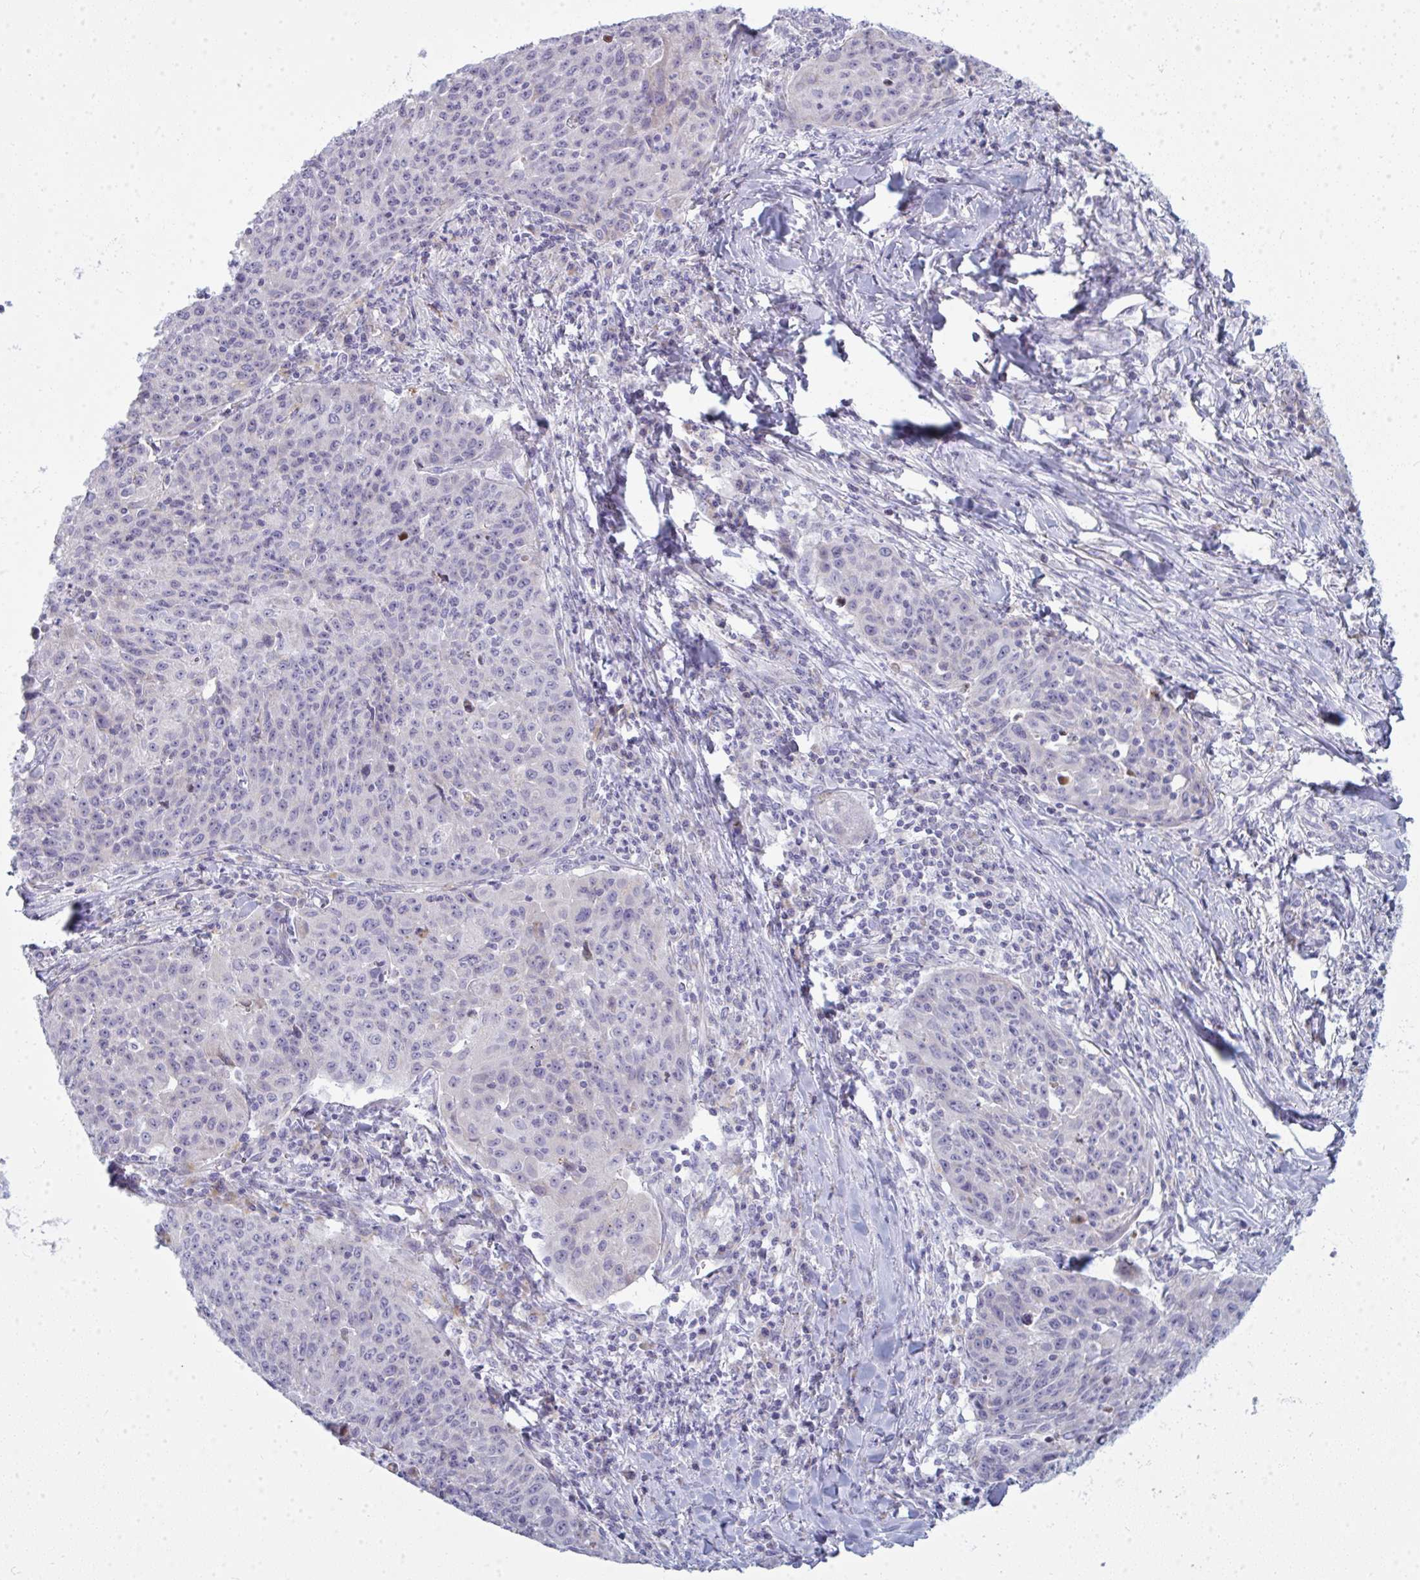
{"staining": {"intensity": "negative", "quantity": "none", "location": "none"}, "tissue": "lung cancer", "cell_type": "Tumor cells", "image_type": "cancer", "snomed": [{"axis": "morphology", "description": "Squamous cell carcinoma, NOS"}, {"axis": "morphology", "description": "Squamous cell carcinoma, metastatic, NOS"}, {"axis": "topography", "description": "Bronchus"}, {"axis": "topography", "description": "Lung"}], "caption": "An immunohistochemistry histopathology image of metastatic squamous cell carcinoma (lung) is shown. There is no staining in tumor cells of metastatic squamous cell carcinoma (lung).", "gene": "ATG9A", "patient": {"sex": "male", "age": 62}}